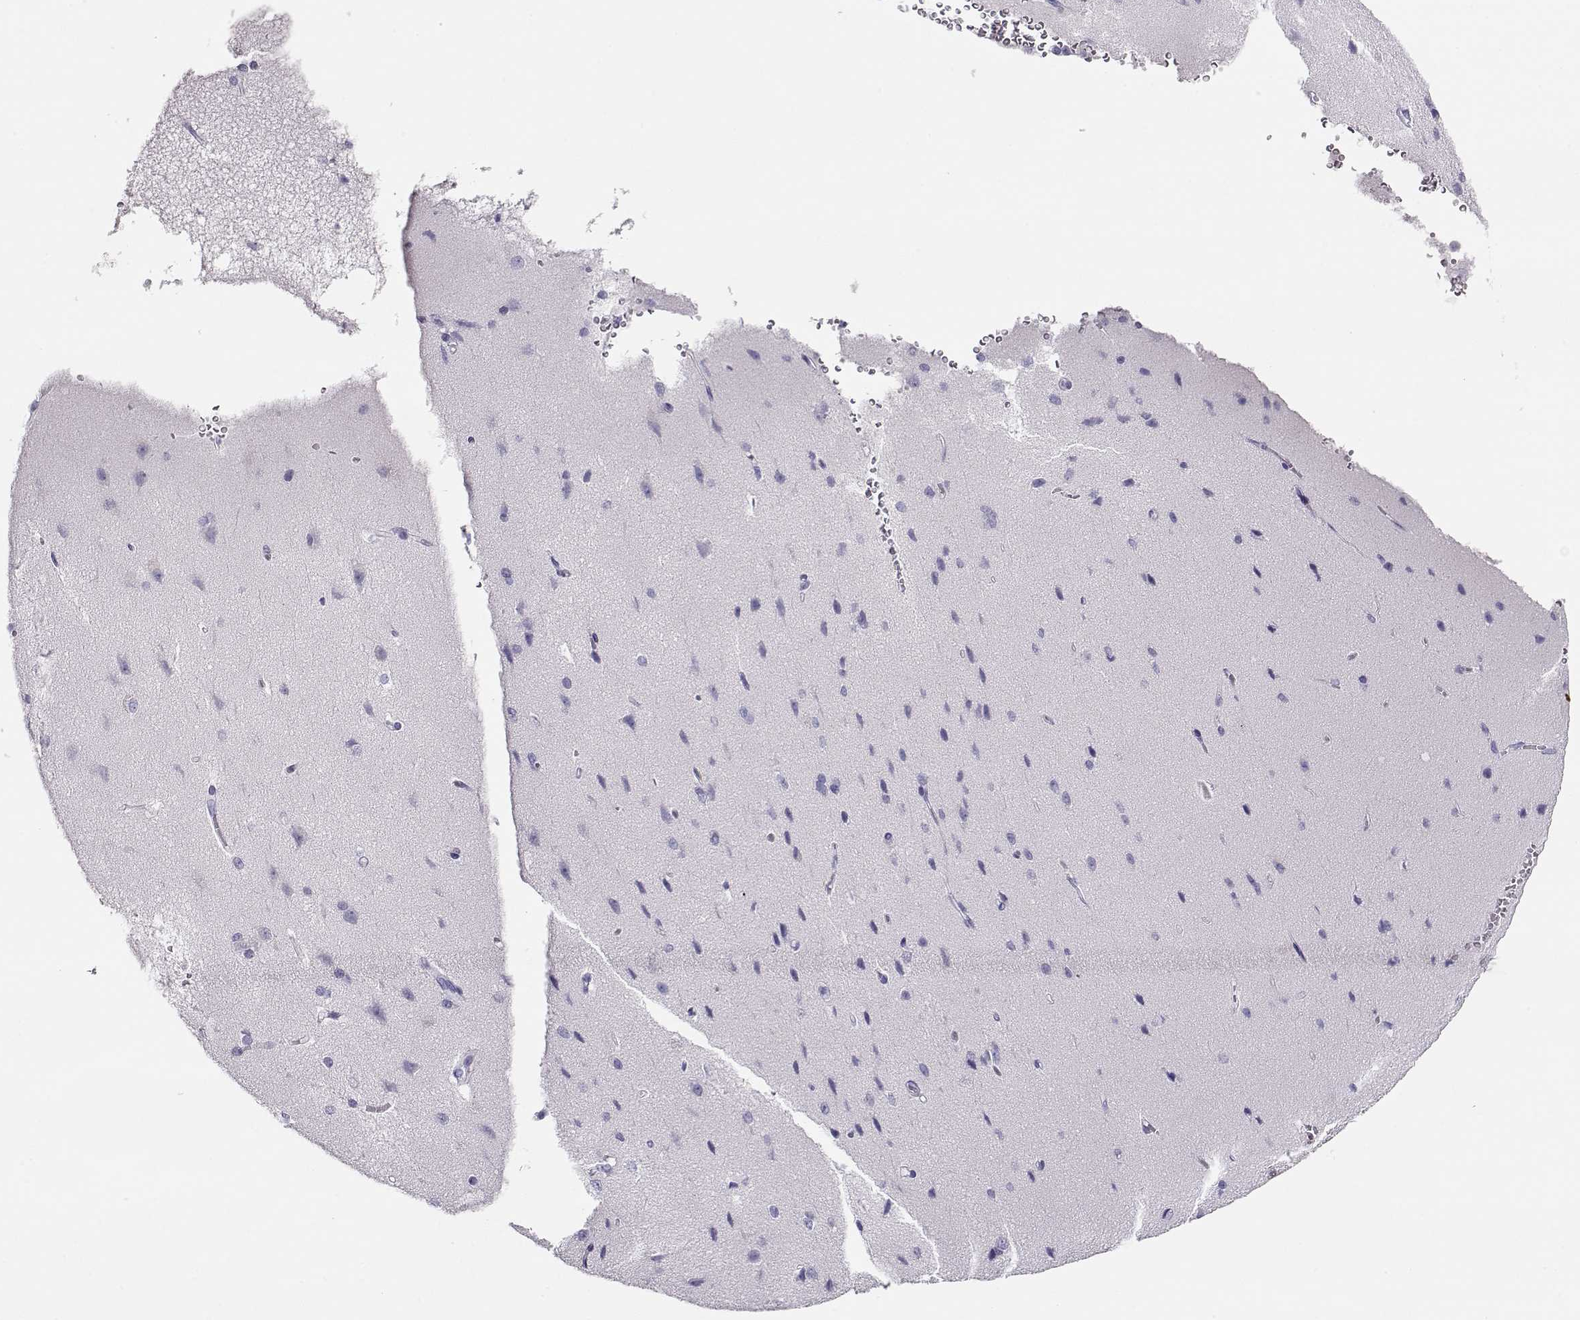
{"staining": {"intensity": "negative", "quantity": "none", "location": "none"}, "tissue": "cerebral cortex", "cell_type": "Endothelial cells", "image_type": "normal", "snomed": [{"axis": "morphology", "description": "Normal tissue, NOS"}, {"axis": "topography", "description": "Cerebral cortex"}], "caption": "Immunohistochemical staining of benign cerebral cortex displays no significant expression in endothelial cells.", "gene": "CRX", "patient": {"sex": "male", "age": 37}}